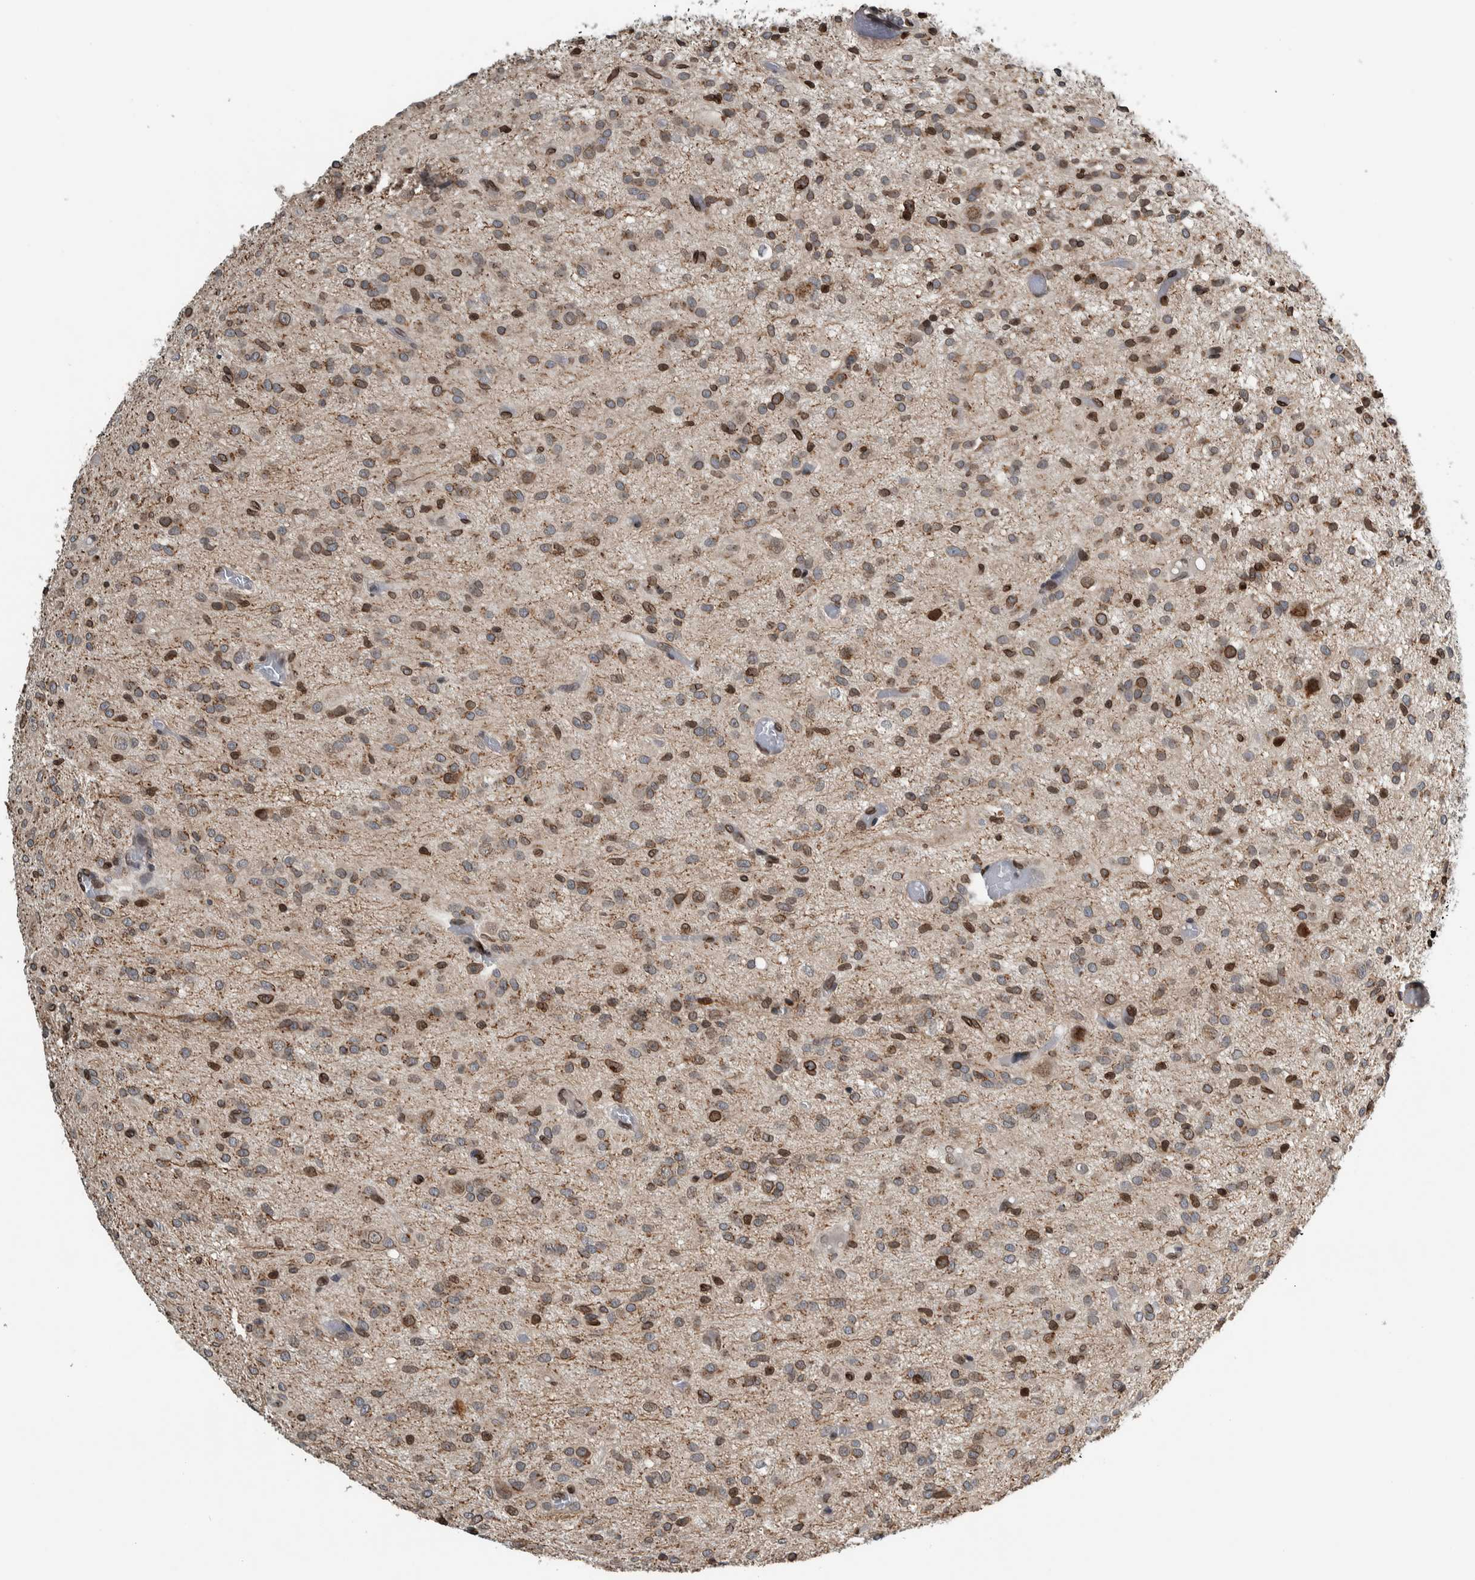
{"staining": {"intensity": "moderate", "quantity": "25%-75%", "location": "cytoplasmic/membranous,nuclear"}, "tissue": "glioma", "cell_type": "Tumor cells", "image_type": "cancer", "snomed": [{"axis": "morphology", "description": "Glioma, malignant, High grade"}, {"axis": "topography", "description": "Brain"}], "caption": "High-grade glioma (malignant) tissue reveals moderate cytoplasmic/membranous and nuclear positivity in about 25%-75% of tumor cells, visualized by immunohistochemistry. (DAB (3,3'-diaminobenzidine) IHC, brown staining for protein, blue staining for nuclei).", "gene": "FAM135B", "patient": {"sex": "female", "age": 59}}